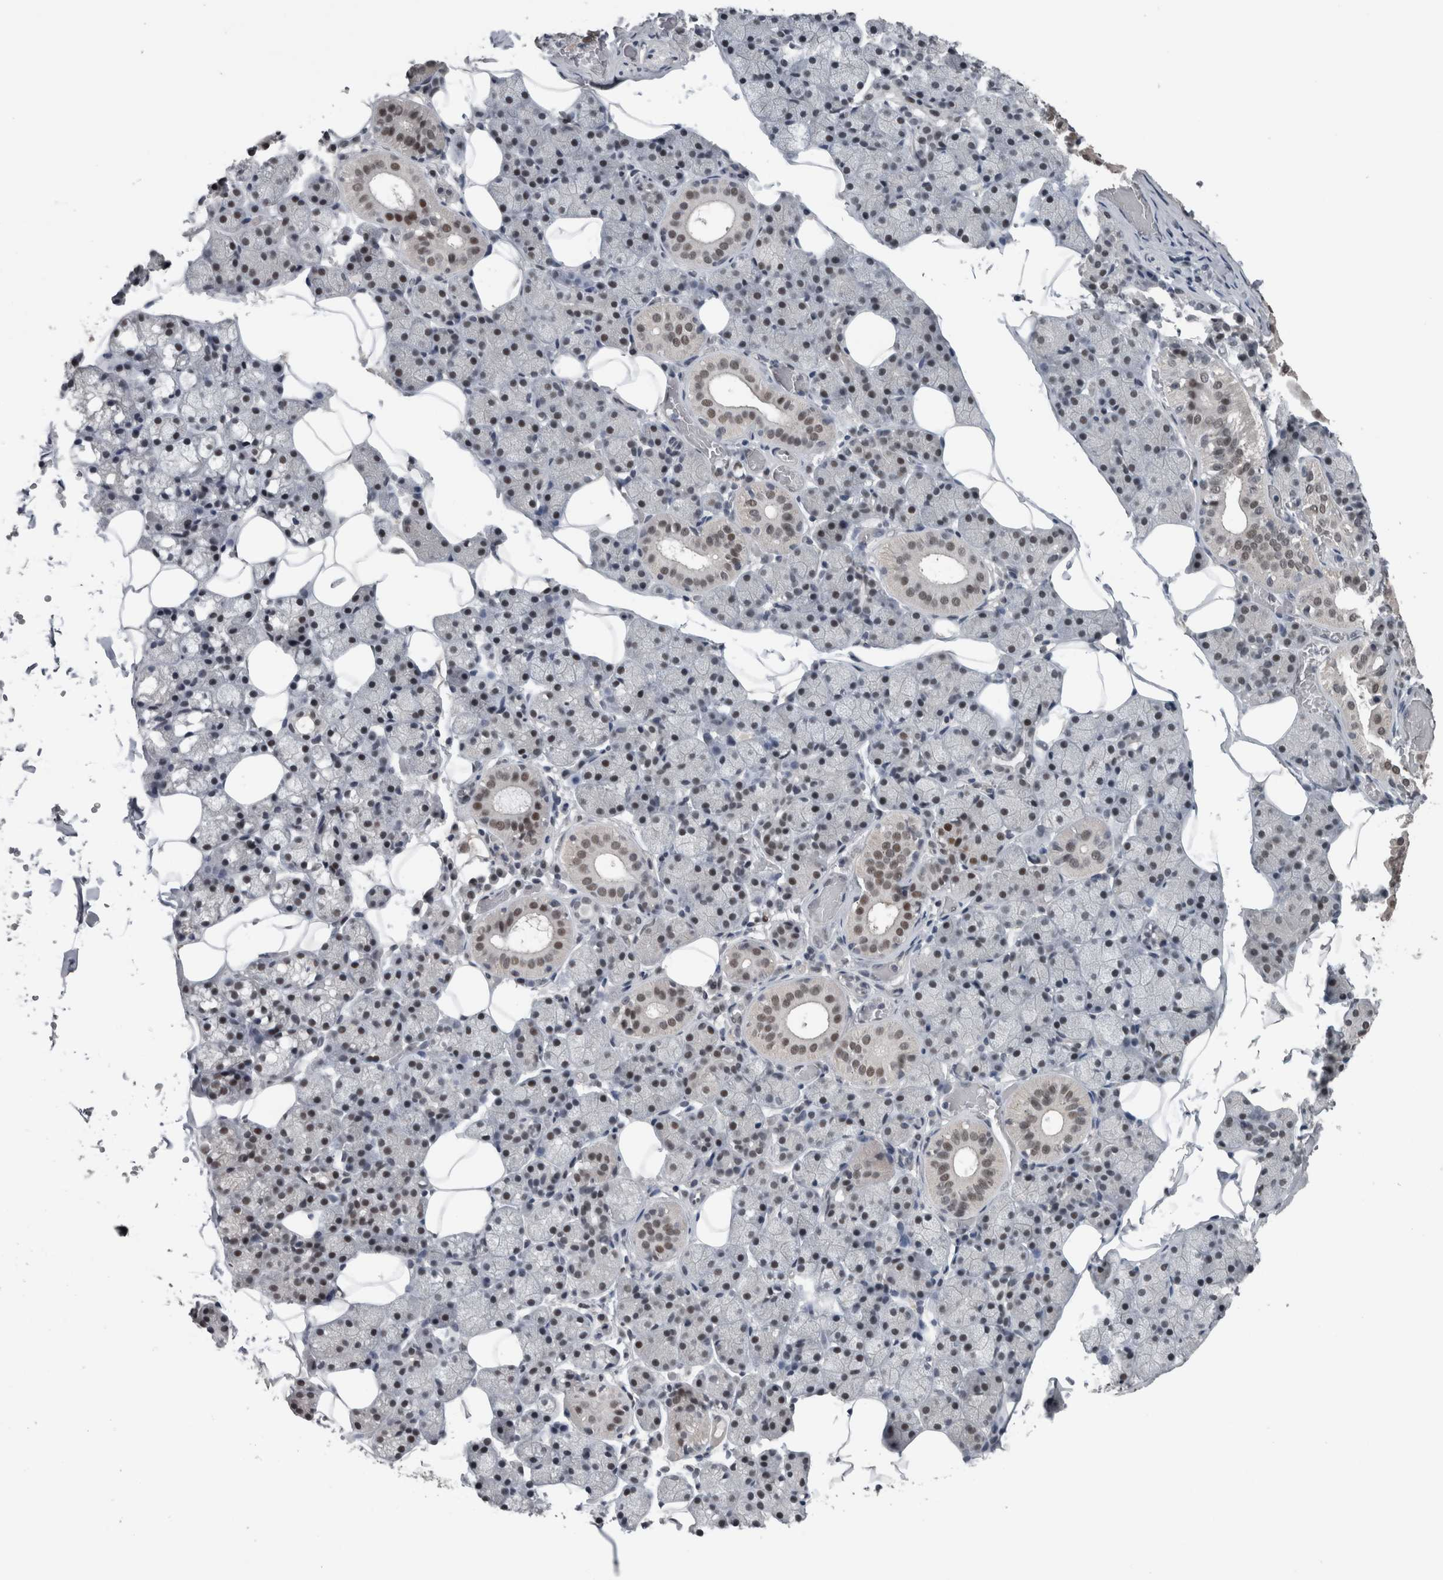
{"staining": {"intensity": "weak", "quantity": "<25%", "location": "nuclear"}, "tissue": "salivary gland", "cell_type": "Glandular cells", "image_type": "normal", "snomed": [{"axis": "morphology", "description": "Normal tissue, NOS"}, {"axis": "topography", "description": "Salivary gland"}], "caption": "Benign salivary gland was stained to show a protein in brown. There is no significant positivity in glandular cells. The staining was performed using DAB to visualize the protein expression in brown, while the nuclei were stained in blue with hematoxylin (Magnification: 20x).", "gene": "ZBTB21", "patient": {"sex": "female", "age": 33}}